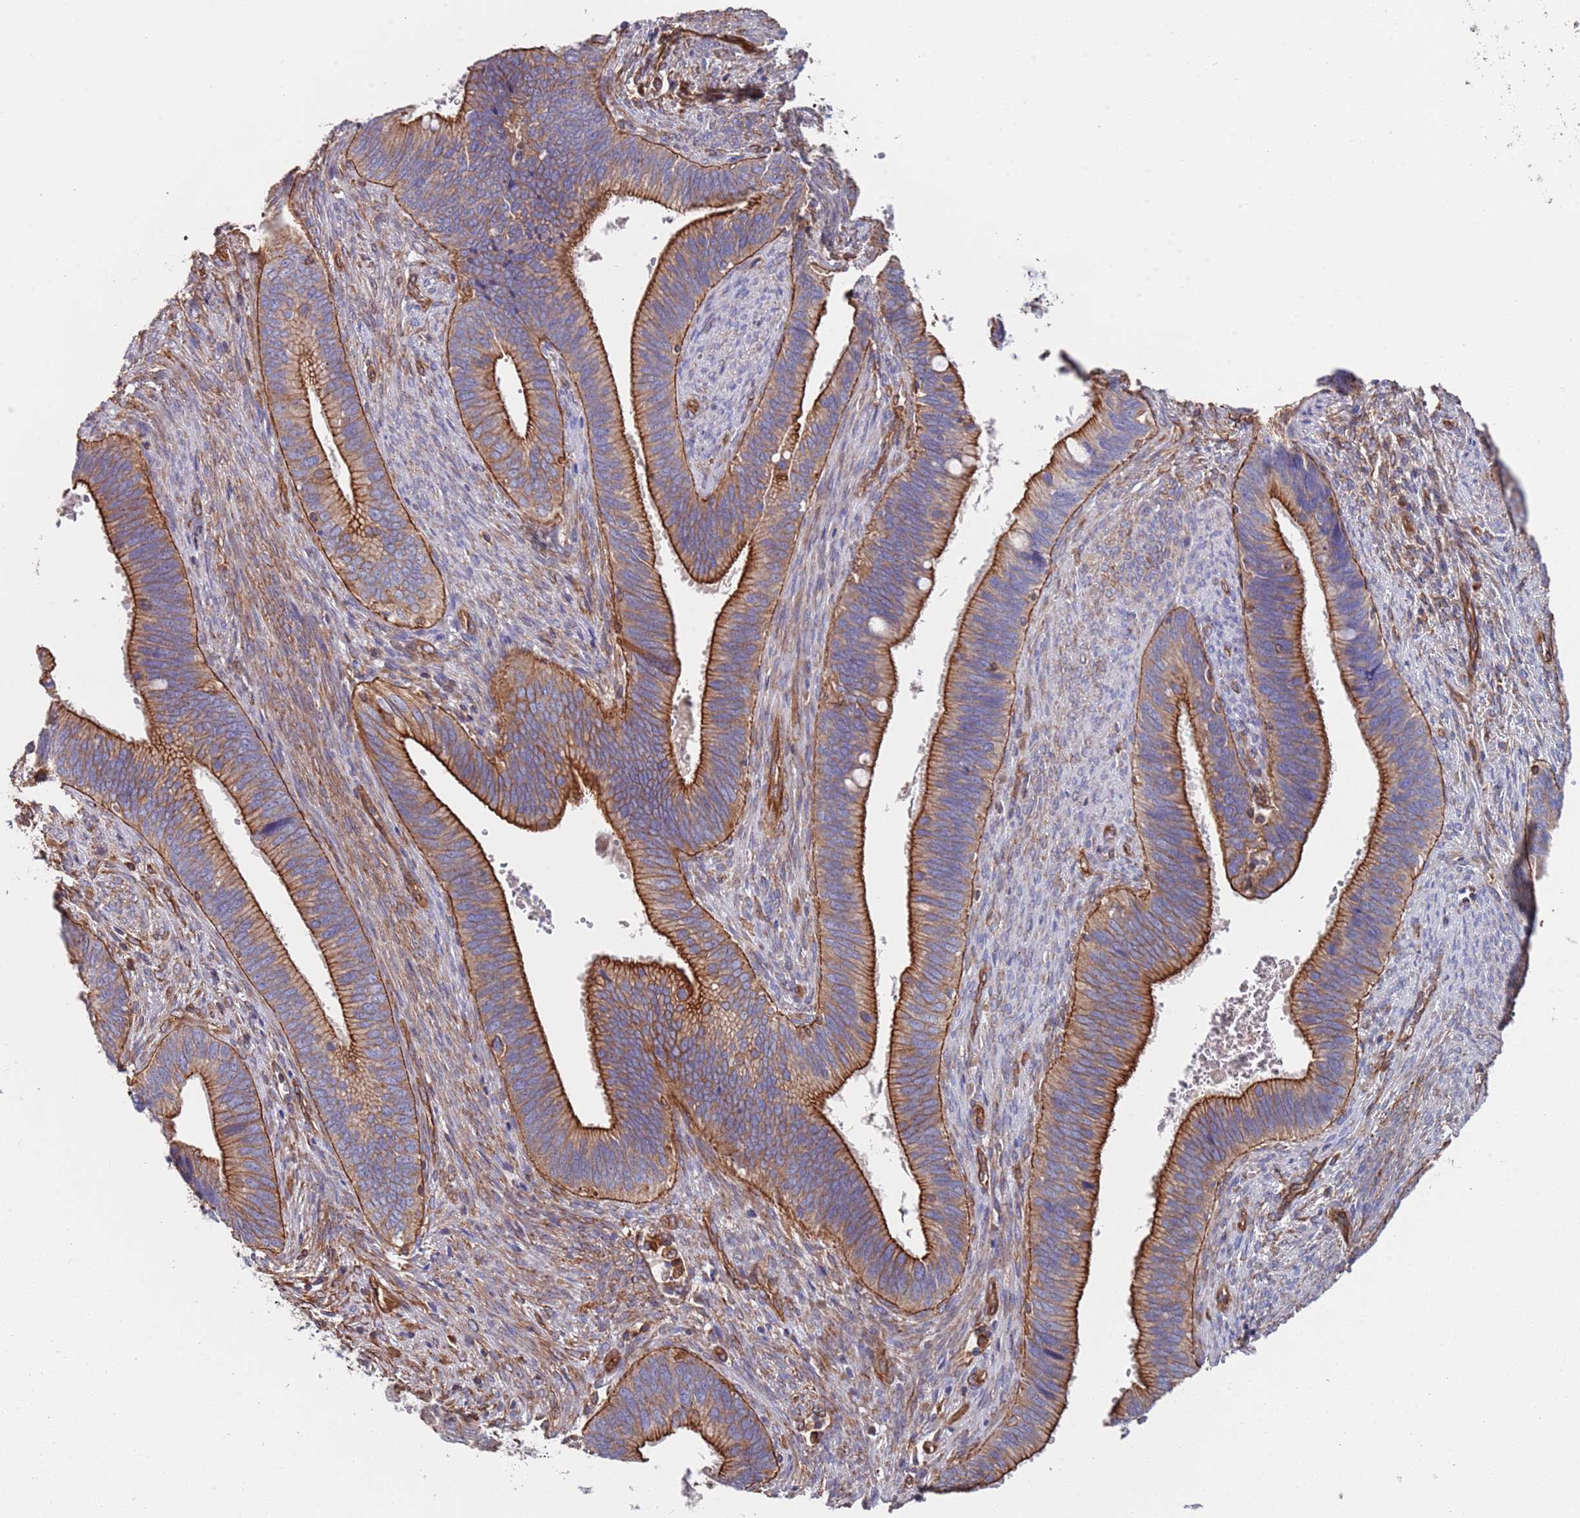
{"staining": {"intensity": "strong", "quantity": ">75%", "location": "cytoplasmic/membranous"}, "tissue": "cervical cancer", "cell_type": "Tumor cells", "image_type": "cancer", "snomed": [{"axis": "morphology", "description": "Adenocarcinoma, NOS"}, {"axis": "topography", "description": "Cervix"}], "caption": "Cervical adenocarcinoma stained with DAB (3,3'-diaminobenzidine) immunohistochemistry (IHC) displays high levels of strong cytoplasmic/membranous expression in about >75% of tumor cells. The staining was performed using DAB, with brown indicating positive protein expression. Nuclei are stained blue with hematoxylin.", "gene": "JAKMIP2", "patient": {"sex": "female", "age": 42}}